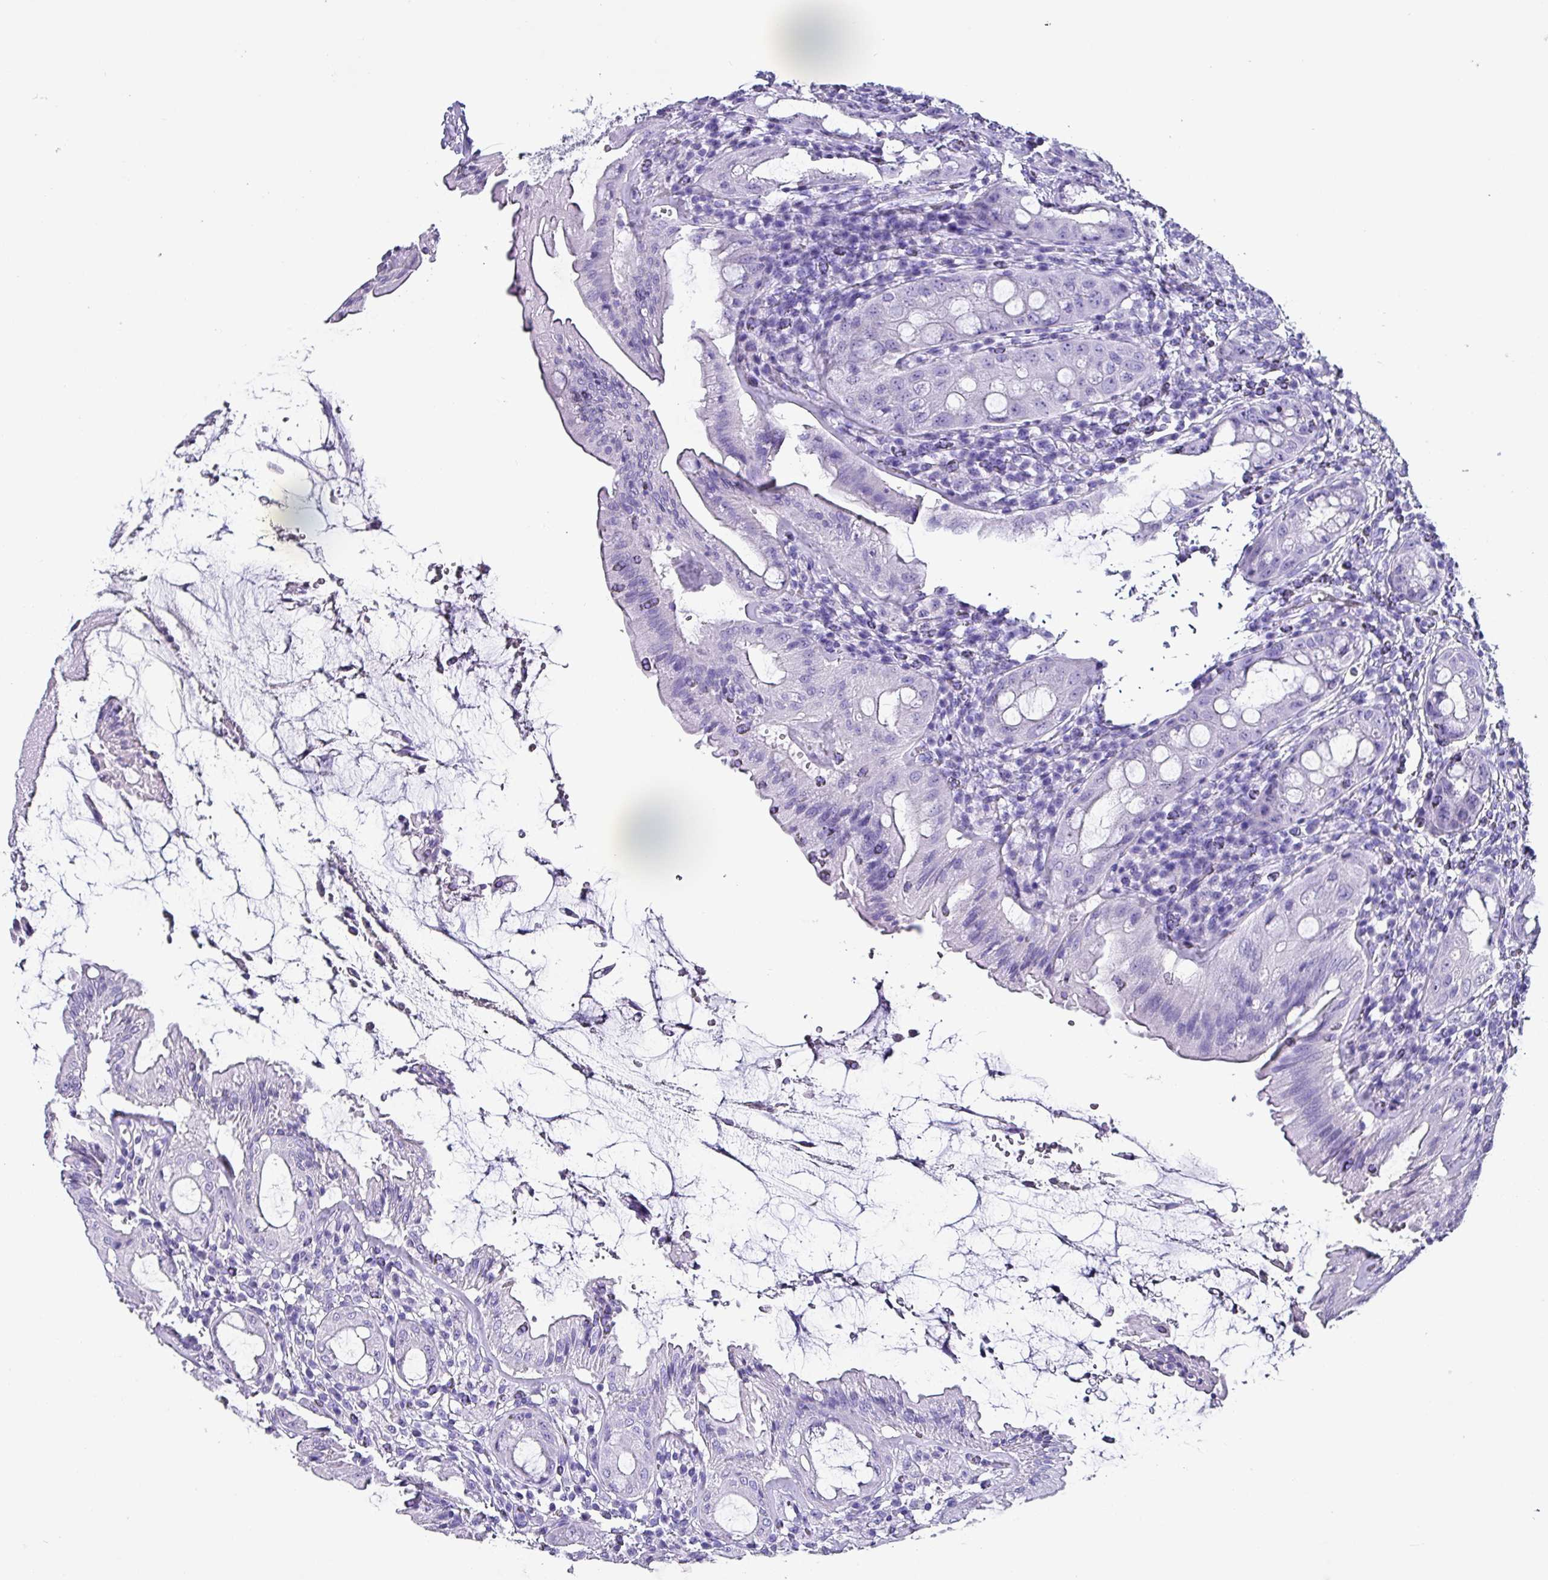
{"staining": {"intensity": "negative", "quantity": "none", "location": "none"}, "tissue": "rectum", "cell_type": "Glandular cells", "image_type": "normal", "snomed": [{"axis": "morphology", "description": "Normal tissue, NOS"}, {"axis": "topography", "description": "Rectum"}], "caption": "Image shows no significant protein positivity in glandular cells of normal rectum. (DAB (3,3'-diaminobenzidine) immunohistochemistry with hematoxylin counter stain).", "gene": "KRT6A", "patient": {"sex": "female", "age": 57}}